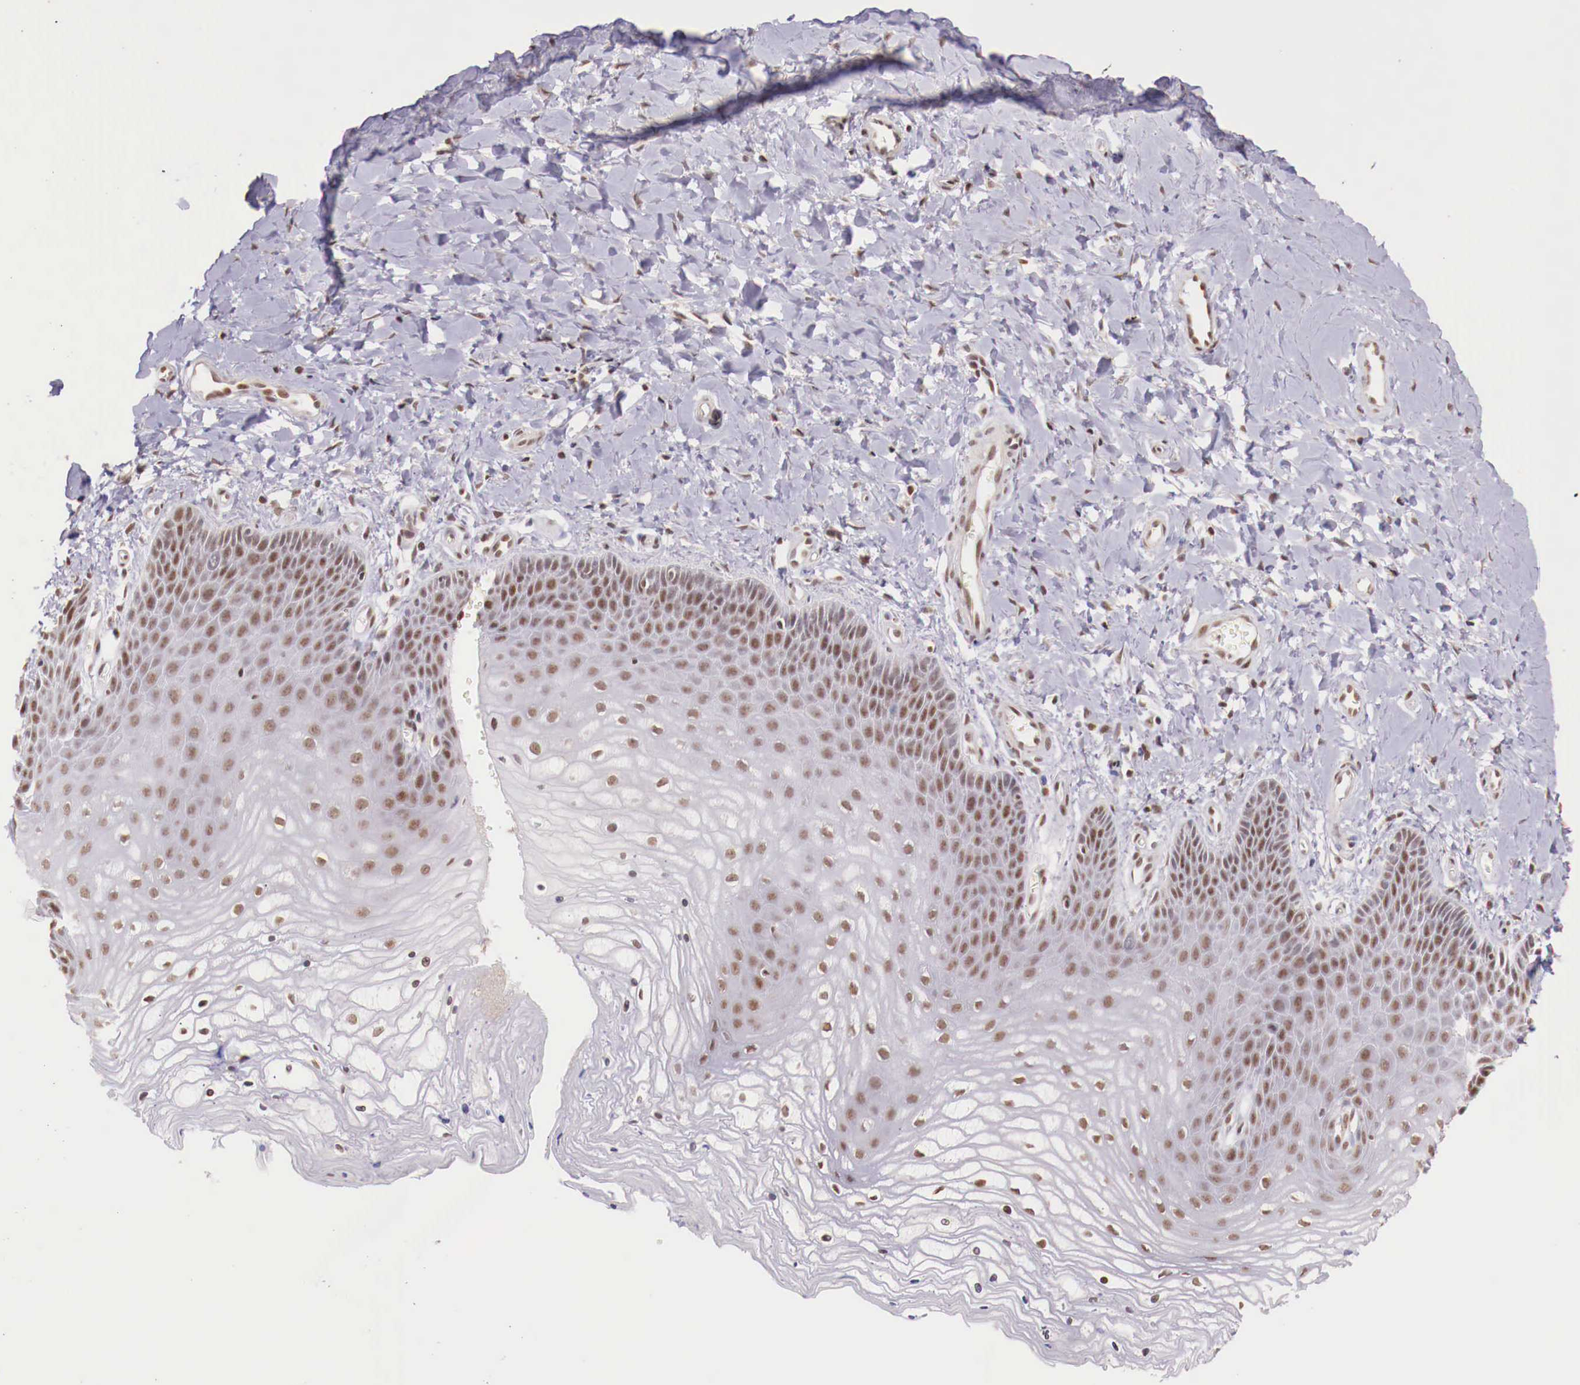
{"staining": {"intensity": "weak", "quantity": "25%-75%", "location": "nuclear"}, "tissue": "vagina", "cell_type": "Squamous epithelial cells", "image_type": "normal", "snomed": [{"axis": "morphology", "description": "Normal tissue, NOS"}, {"axis": "topography", "description": "Vagina"}], "caption": "Immunohistochemistry histopathology image of unremarkable human vagina stained for a protein (brown), which displays low levels of weak nuclear positivity in about 25%-75% of squamous epithelial cells.", "gene": "SP1", "patient": {"sex": "female", "age": 68}}